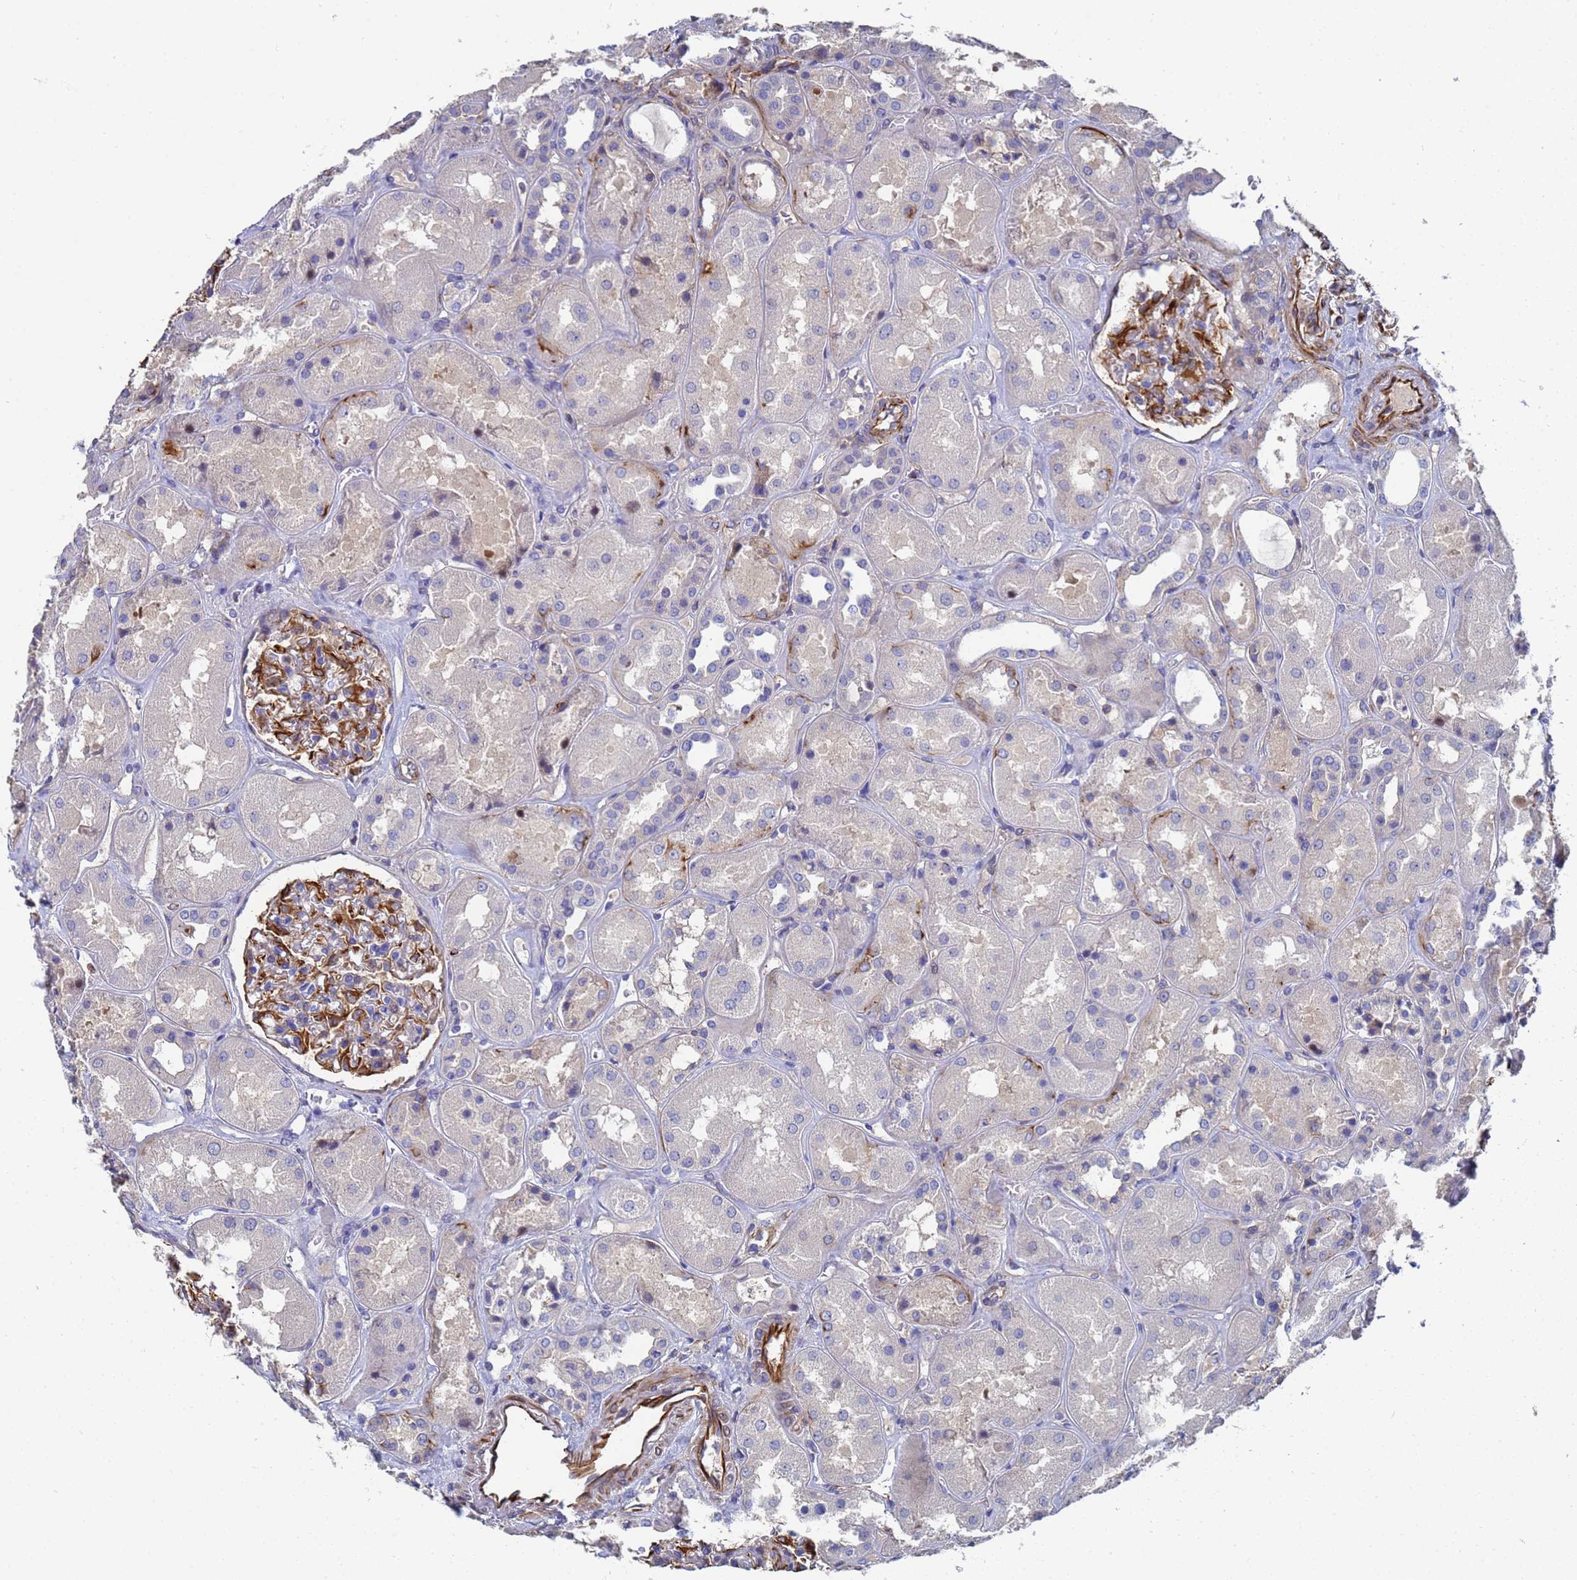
{"staining": {"intensity": "strong", "quantity": "<25%", "location": "cytoplasmic/membranous"}, "tissue": "kidney", "cell_type": "Cells in glomeruli", "image_type": "normal", "snomed": [{"axis": "morphology", "description": "Normal tissue, NOS"}, {"axis": "topography", "description": "Kidney"}], "caption": "Immunohistochemical staining of unremarkable kidney reveals medium levels of strong cytoplasmic/membranous positivity in approximately <25% of cells in glomeruli. Using DAB (brown) and hematoxylin (blue) stains, captured at high magnification using brightfield microscopy.", "gene": "SYT13", "patient": {"sex": "male", "age": 70}}